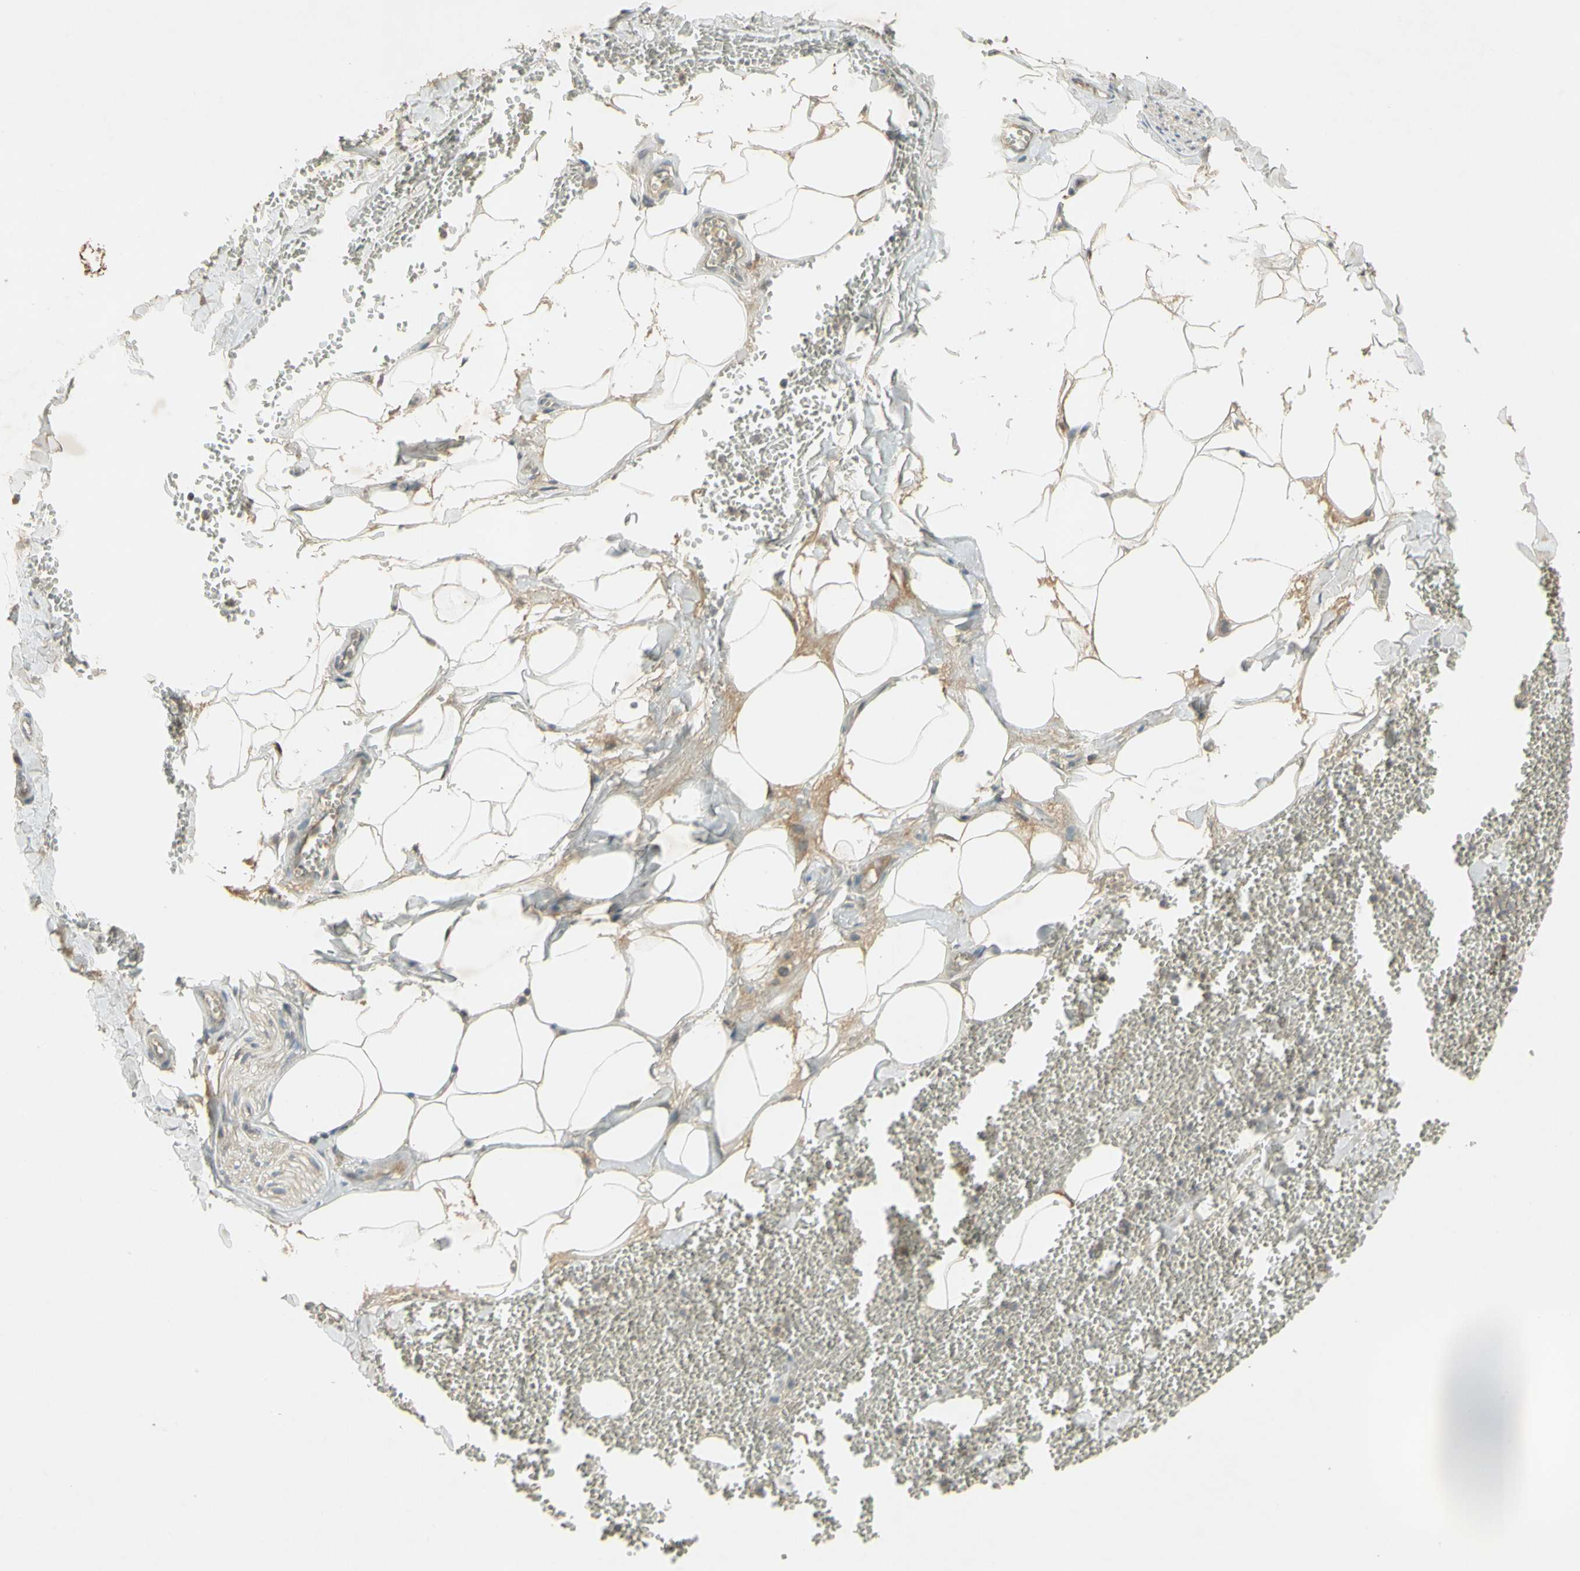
{"staining": {"intensity": "moderate", "quantity": ">75%", "location": "cytoplasmic/membranous"}, "tissue": "adipose tissue", "cell_type": "Adipocytes", "image_type": "normal", "snomed": [{"axis": "morphology", "description": "Normal tissue, NOS"}, {"axis": "topography", "description": "Adipose tissue"}, {"axis": "topography", "description": "Peripheral nerve tissue"}], "caption": "Adipocytes reveal medium levels of moderate cytoplasmic/membranous staining in approximately >75% of cells in benign human adipose tissue.", "gene": "NRG4", "patient": {"sex": "male", "age": 52}}